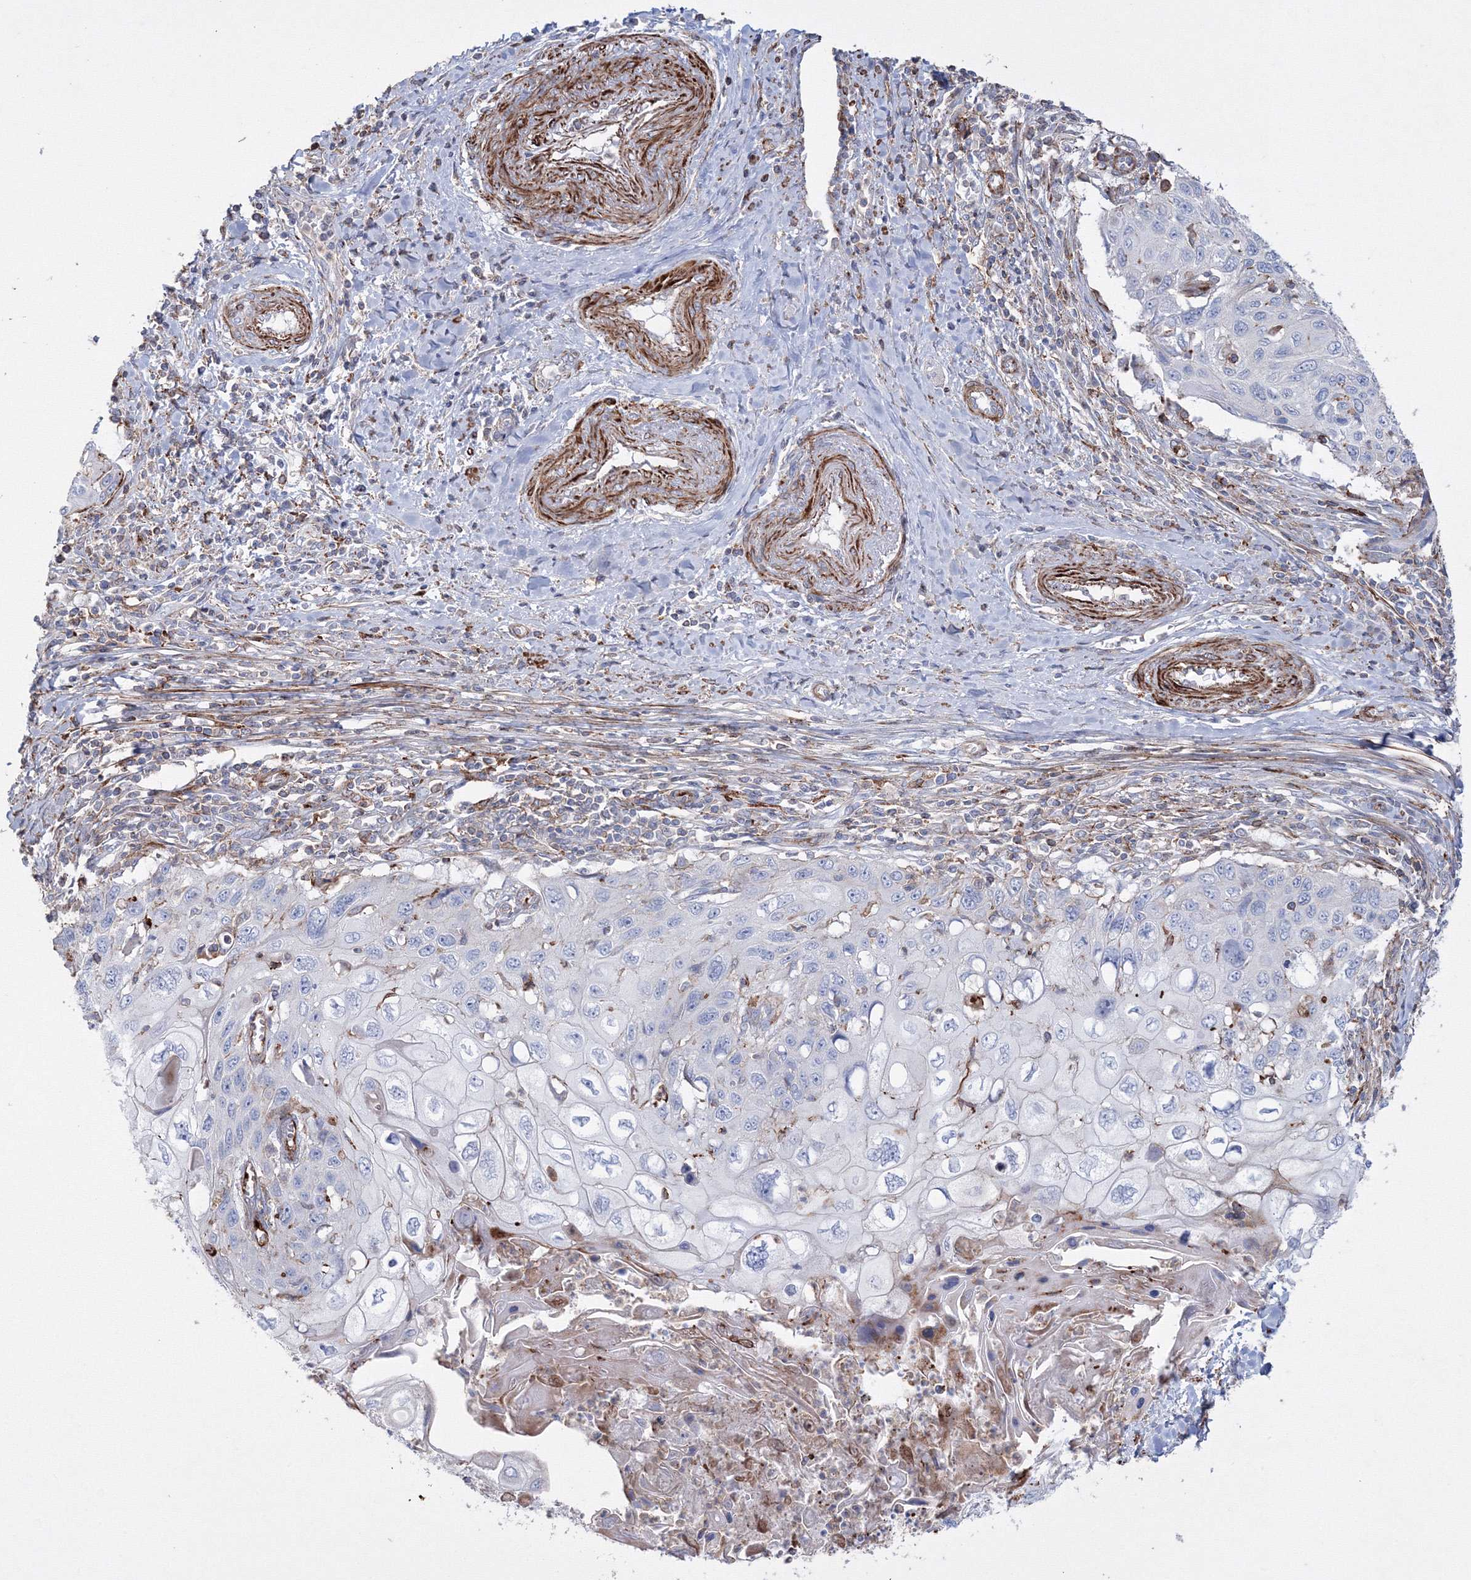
{"staining": {"intensity": "negative", "quantity": "none", "location": "none"}, "tissue": "cervical cancer", "cell_type": "Tumor cells", "image_type": "cancer", "snomed": [{"axis": "morphology", "description": "Squamous cell carcinoma, NOS"}, {"axis": "topography", "description": "Cervix"}], "caption": "This is an IHC micrograph of squamous cell carcinoma (cervical). There is no expression in tumor cells.", "gene": "GPR82", "patient": {"sex": "female", "age": 70}}